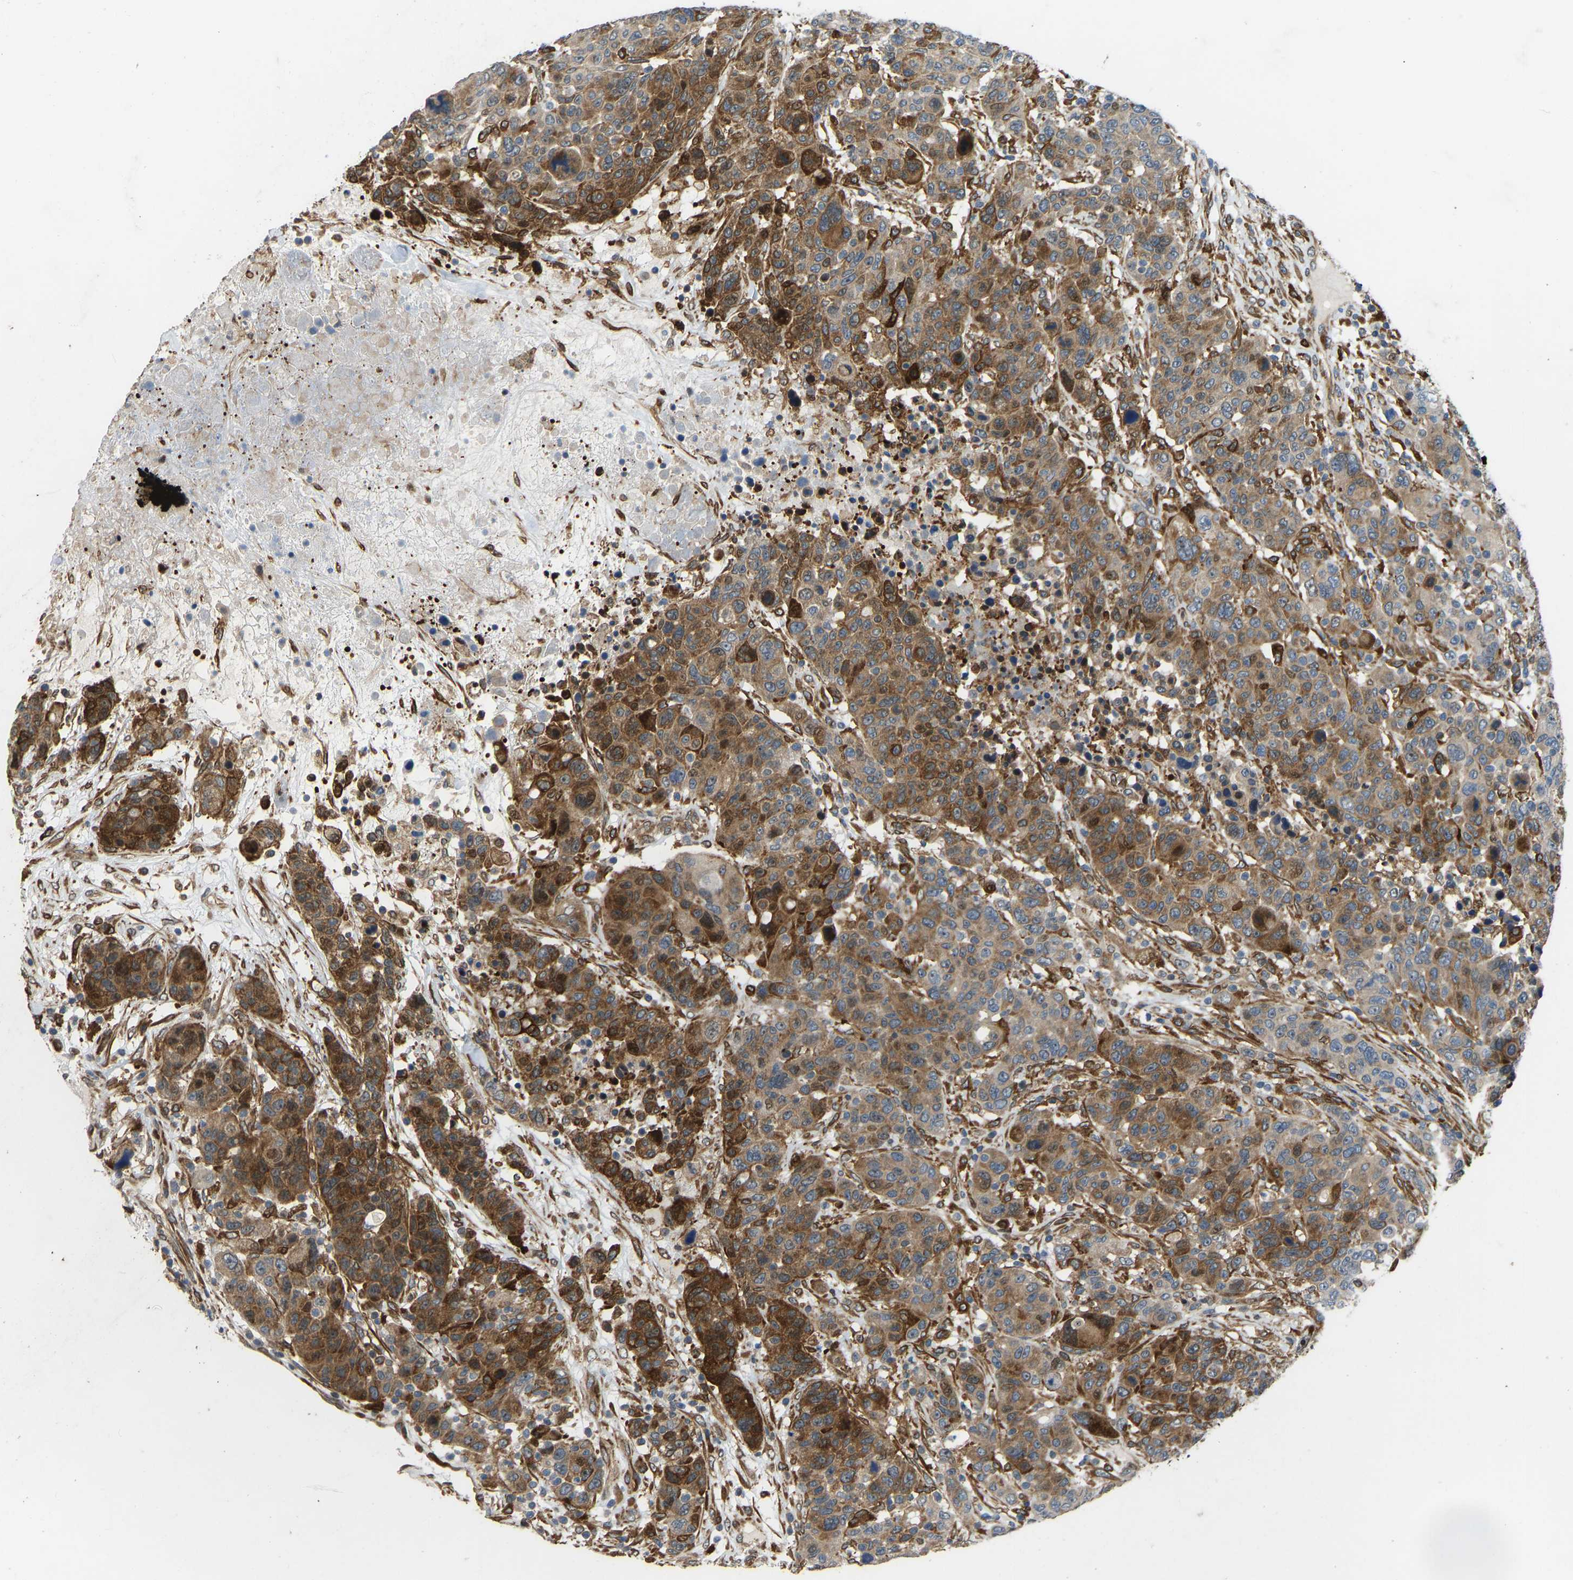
{"staining": {"intensity": "strong", "quantity": ">75%", "location": "cytoplasmic/membranous"}, "tissue": "breast cancer", "cell_type": "Tumor cells", "image_type": "cancer", "snomed": [{"axis": "morphology", "description": "Duct carcinoma"}, {"axis": "topography", "description": "Breast"}], "caption": "Brown immunohistochemical staining in breast cancer displays strong cytoplasmic/membranous expression in approximately >75% of tumor cells. (DAB (3,3'-diaminobenzidine) IHC, brown staining for protein, blue staining for nuclei).", "gene": "OS9", "patient": {"sex": "female", "age": 37}}